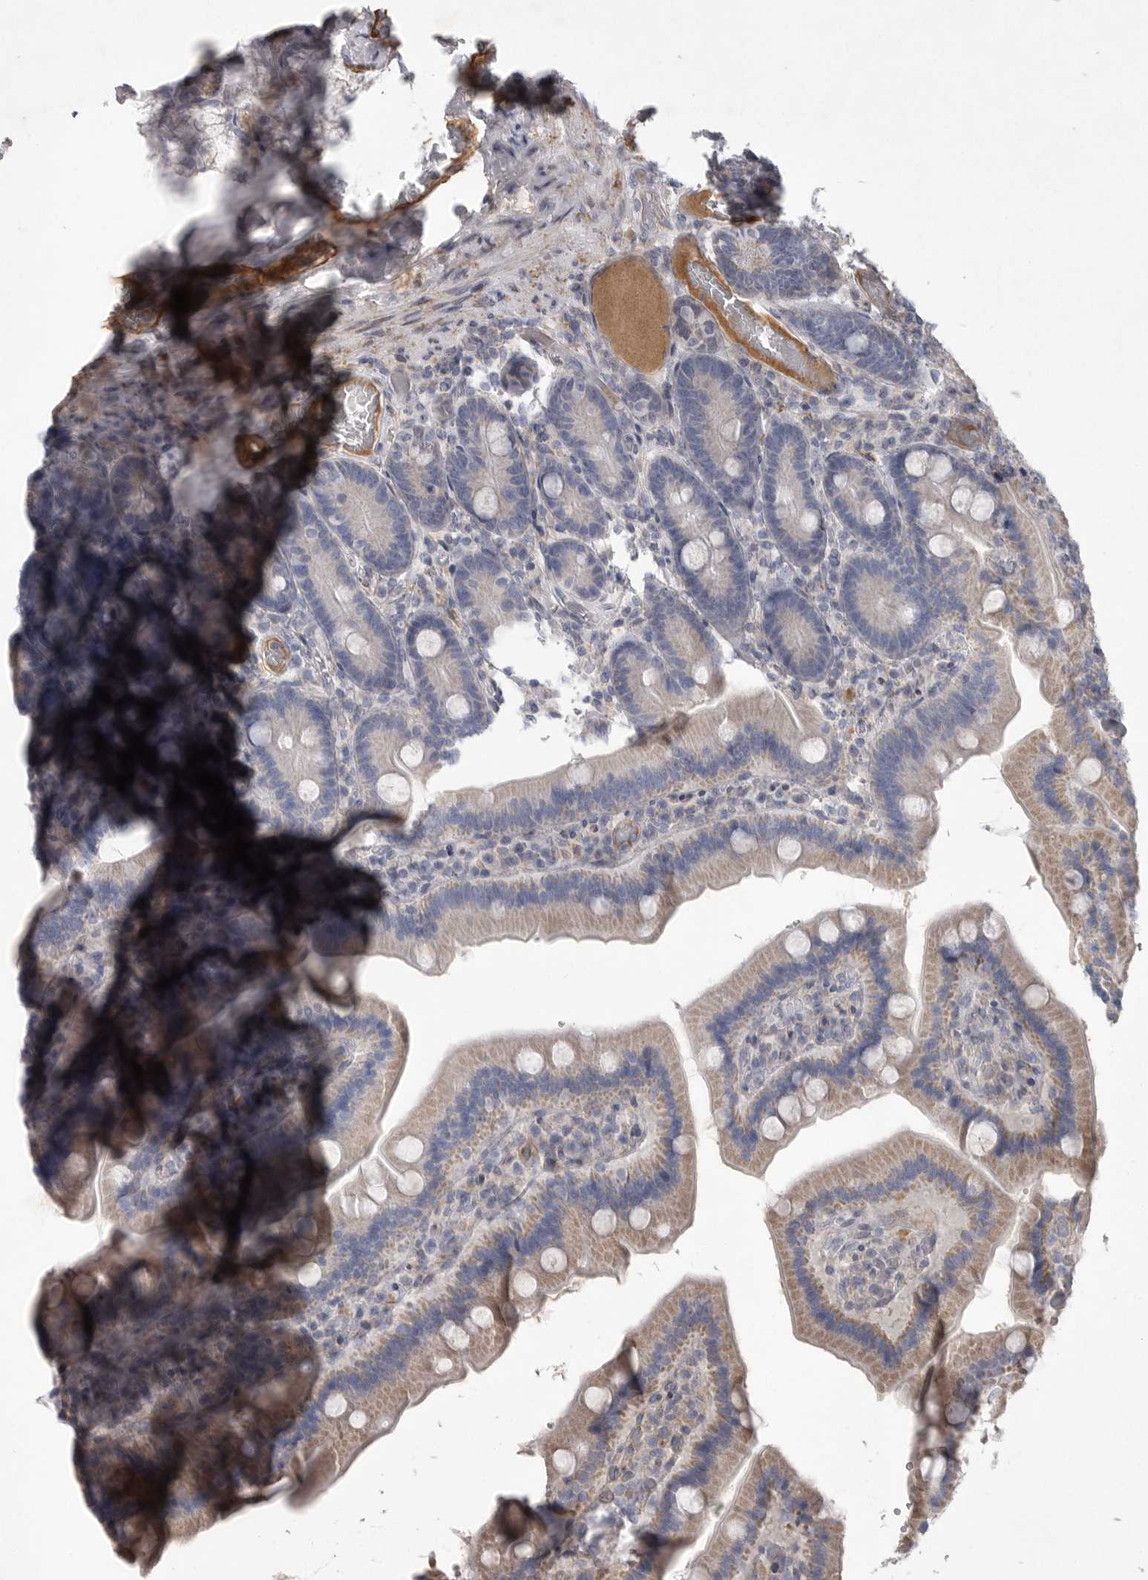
{"staining": {"intensity": "weak", "quantity": "25%-75%", "location": "cytoplasmic/membranous"}, "tissue": "duodenum", "cell_type": "Glandular cells", "image_type": "normal", "snomed": [{"axis": "morphology", "description": "Normal tissue, NOS"}, {"axis": "topography", "description": "Duodenum"}], "caption": "A brown stain shows weak cytoplasmic/membranous positivity of a protein in glandular cells of benign duodenum. (IHC, brightfield microscopy, high magnification).", "gene": "CRP", "patient": {"sex": "female", "age": 62}}